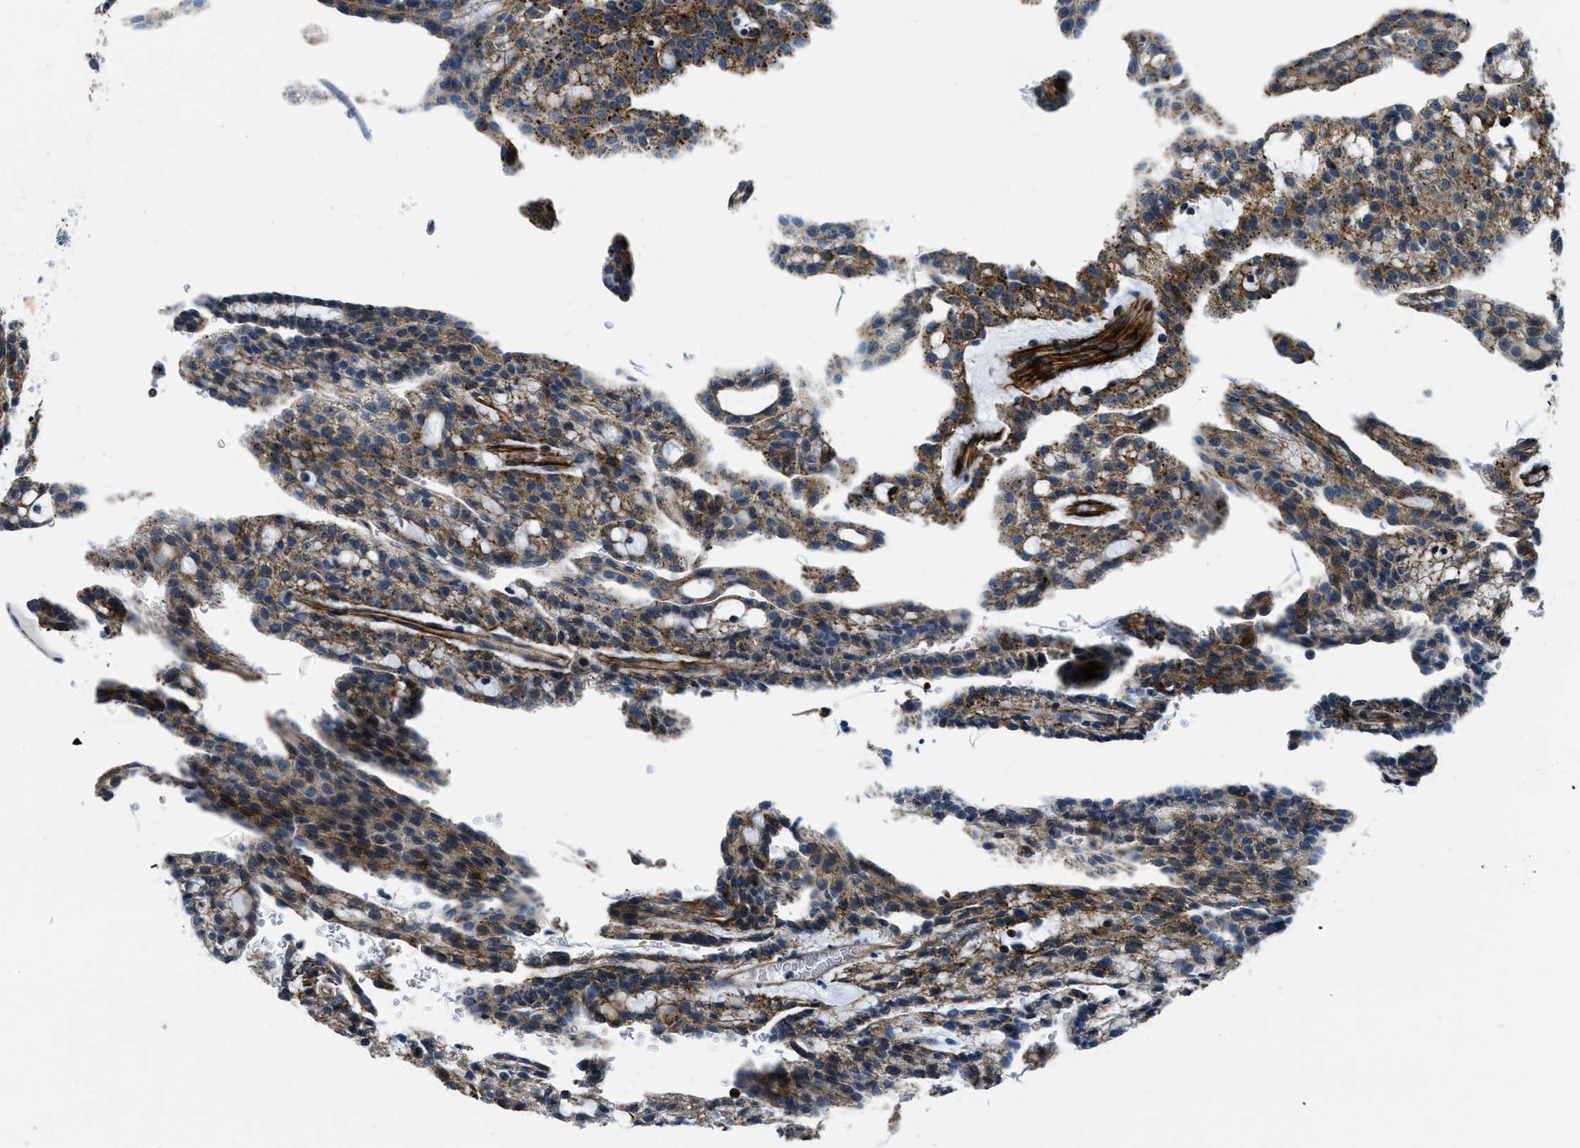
{"staining": {"intensity": "strong", "quantity": ">75%", "location": "cytoplasmic/membranous"}, "tissue": "renal cancer", "cell_type": "Tumor cells", "image_type": "cancer", "snomed": [{"axis": "morphology", "description": "Adenocarcinoma, NOS"}, {"axis": "topography", "description": "Kidney"}], "caption": "Immunohistochemistry (DAB (3,3'-diaminobenzidine)) staining of human renal cancer (adenocarcinoma) shows strong cytoplasmic/membranous protein positivity in approximately >75% of tumor cells.", "gene": "GNS", "patient": {"sex": "male", "age": 63}}